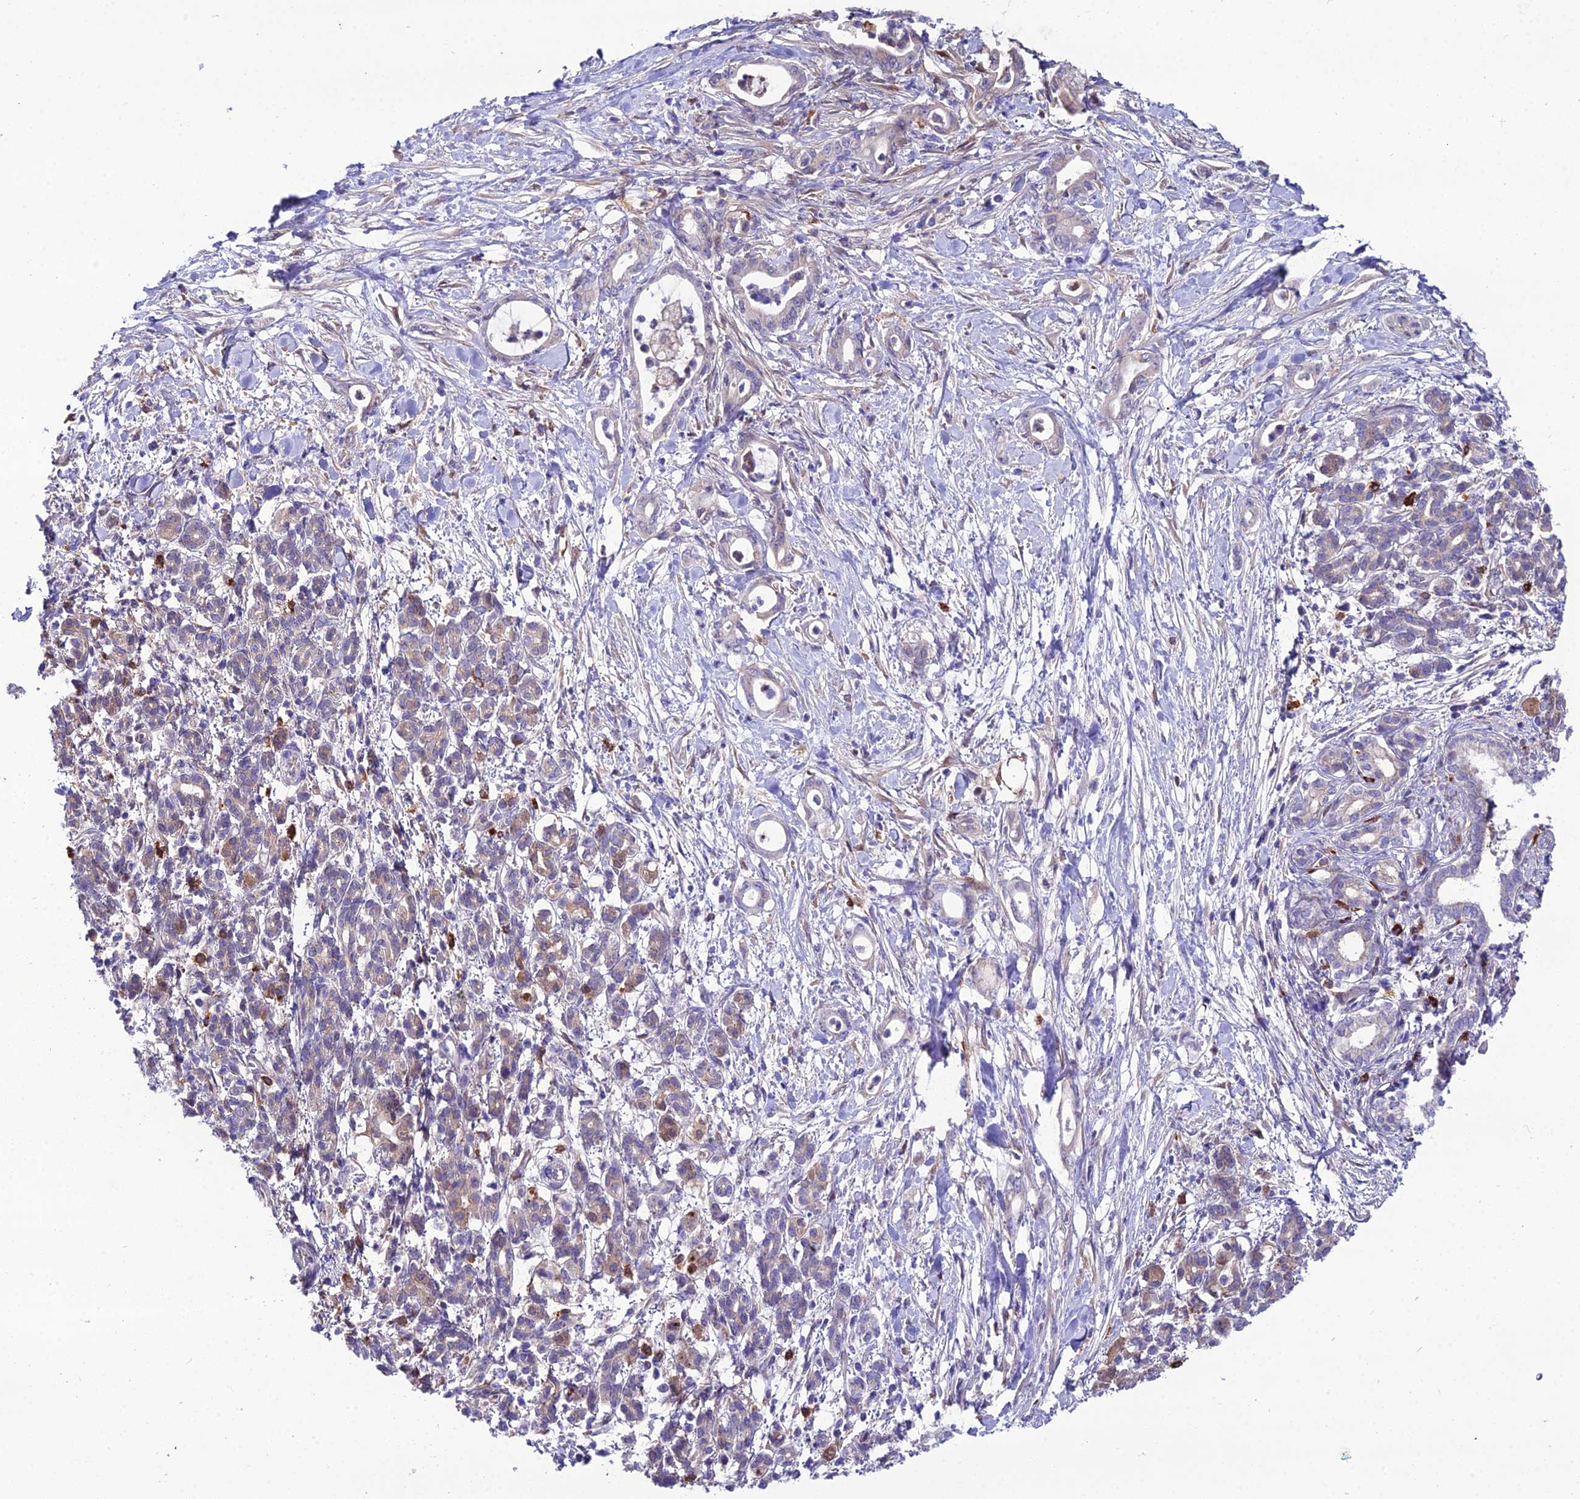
{"staining": {"intensity": "negative", "quantity": "none", "location": "none"}, "tissue": "pancreatic cancer", "cell_type": "Tumor cells", "image_type": "cancer", "snomed": [{"axis": "morphology", "description": "Adenocarcinoma, NOS"}, {"axis": "topography", "description": "Pancreas"}], "caption": "An IHC histopathology image of pancreatic cancer (adenocarcinoma) is shown. There is no staining in tumor cells of pancreatic cancer (adenocarcinoma). (DAB immunohistochemistry (IHC) with hematoxylin counter stain).", "gene": "MB21D2", "patient": {"sex": "female", "age": 55}}